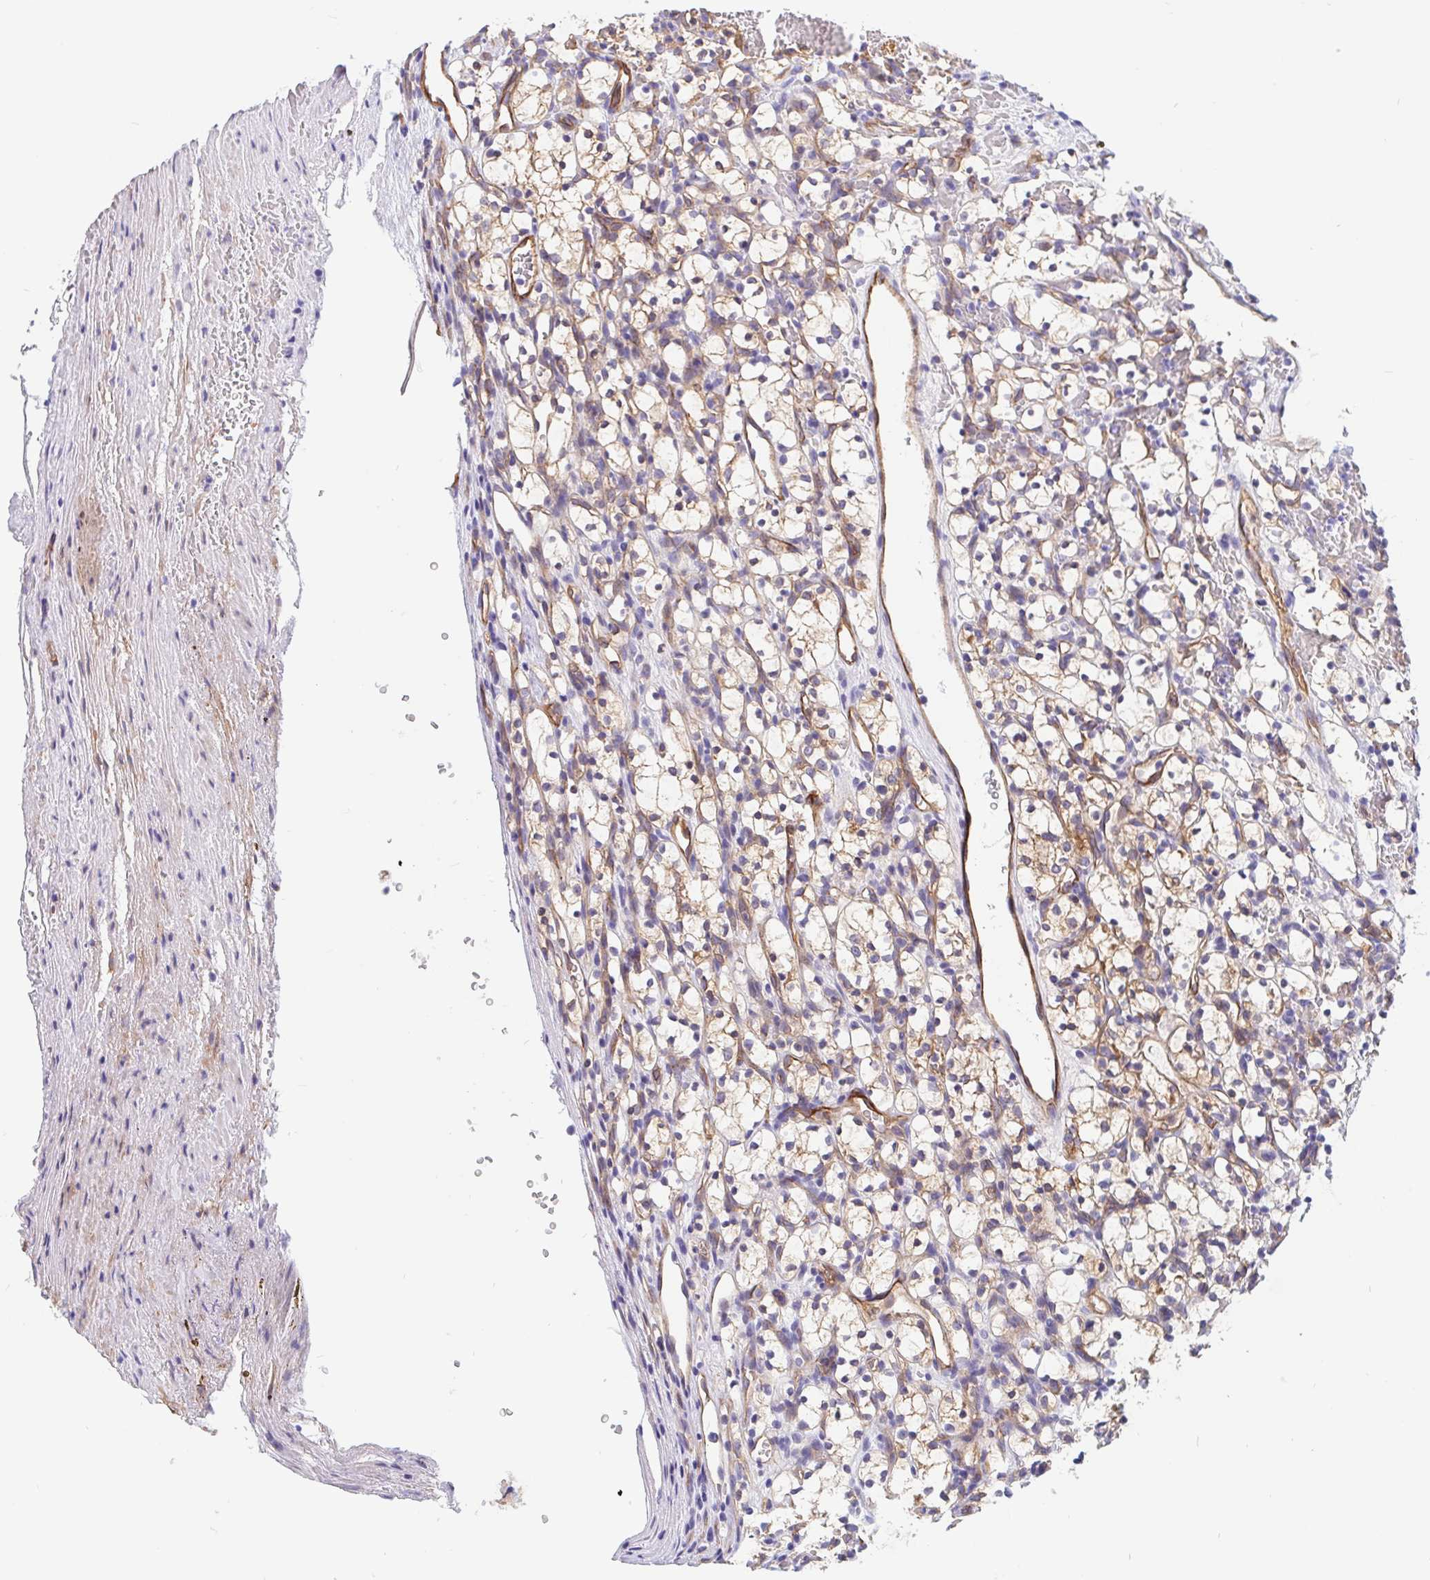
{"staining": {"intensity": "weak", "quantity": "25%-75%", "location": "cytoplasmic/membranous"}, "tissue": "renal cancer", "cell_type": "Tumor cells", "image_type": "cancer", "snomed": [{"axis": "morphology", "description": "Adenocarcinoma, NOS"}, {"axis": "topography", "description": "Kidney"}], "caption": "Renal cancer was stained to show a protein in brown. There is low levels of weak cytoplasmic/membranous positivity in about 25%-75% of tumor cells.", "gene": "LIMCH1", "patient": {"sex": "female", "age": 69}}